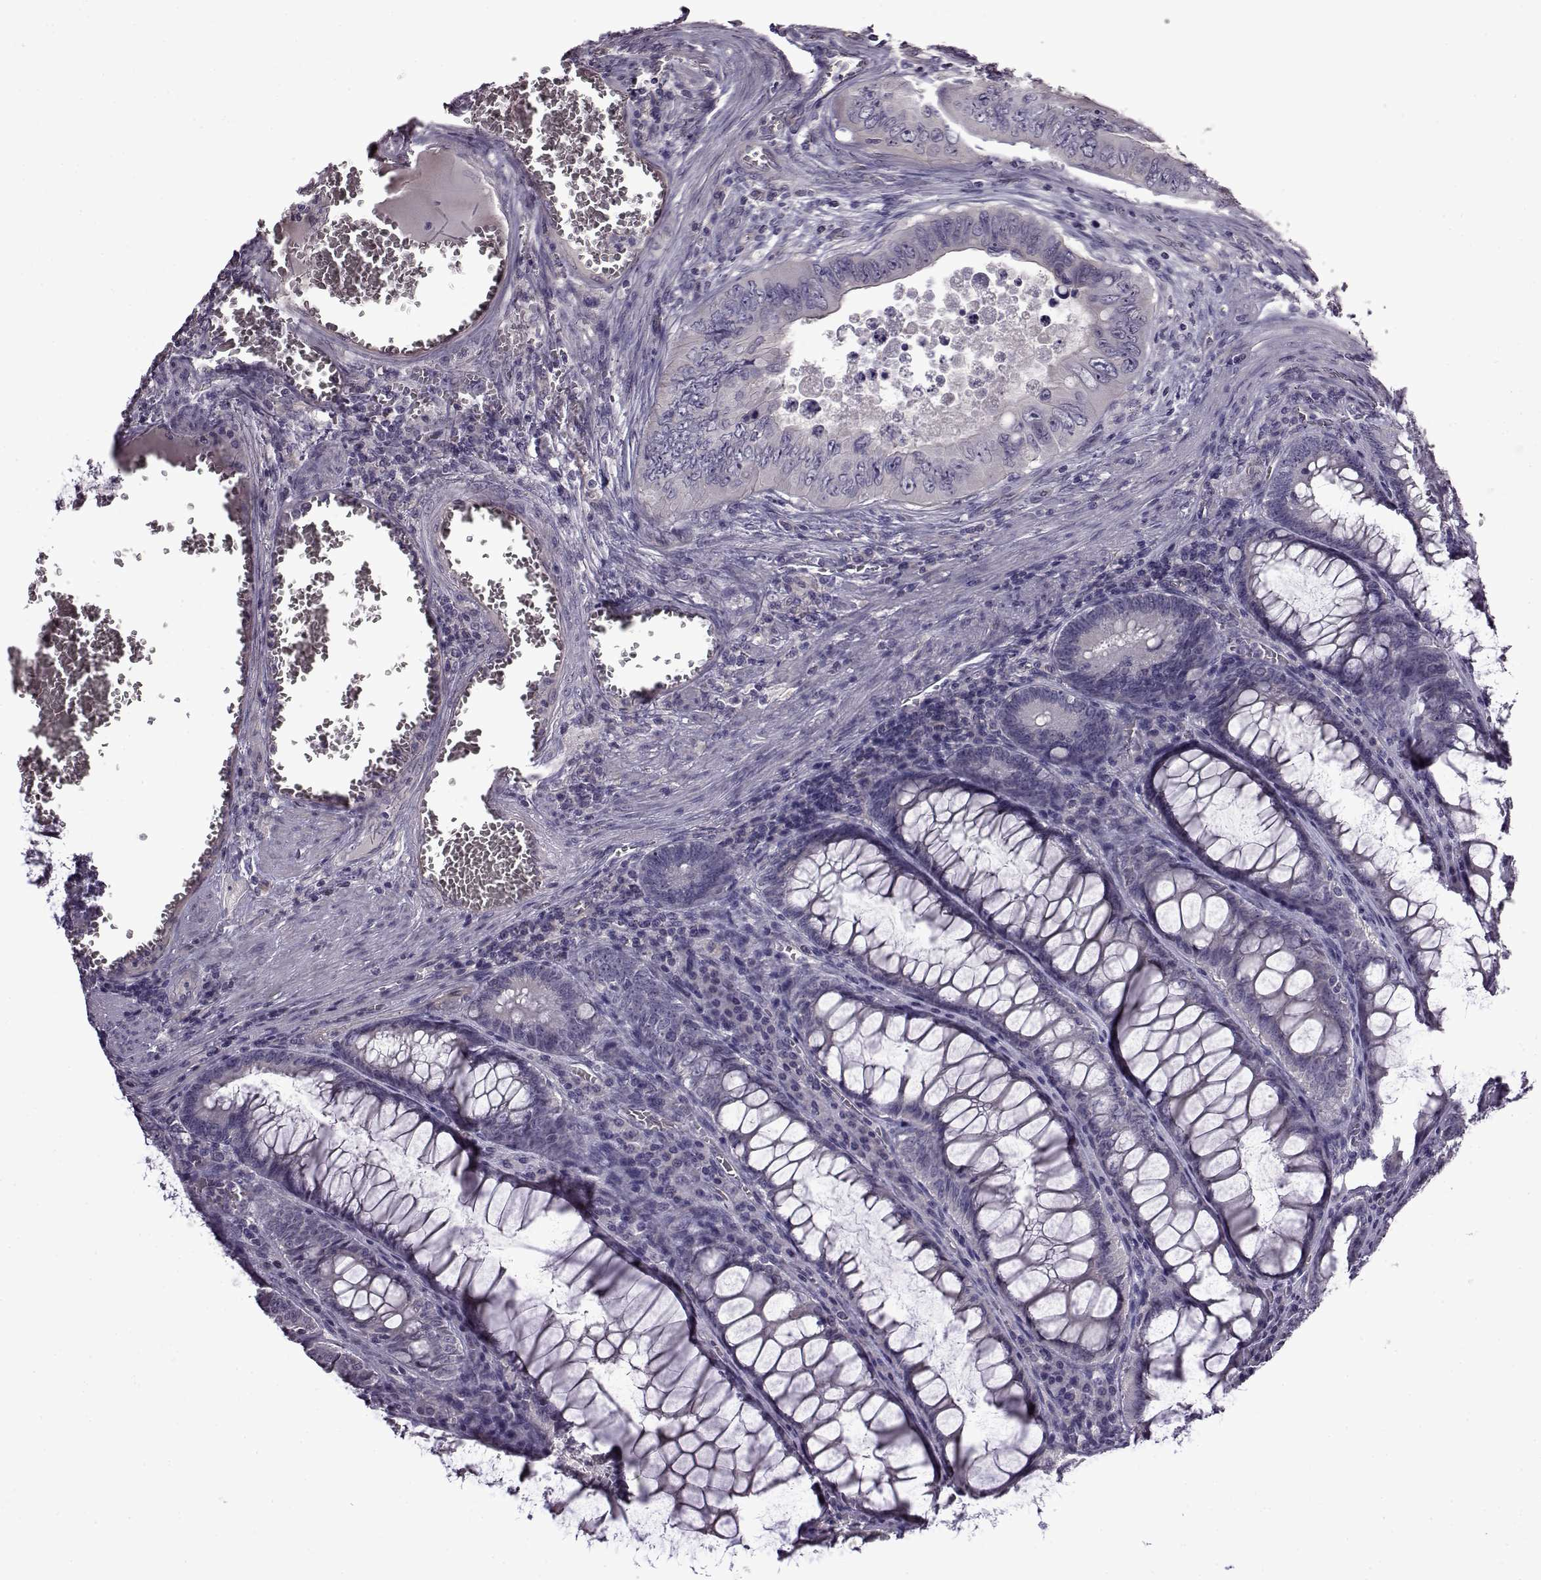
{"staining": {"intensity": "negative", "quantity": "none", "location": "none"}, "tissue": "colorectal cancer", "cell_type": "Tumor cells", "image_type": "cancer", "snomed": [{"axis": "morphology", "description": "Adenocarcinoma, NOS"}, {"axis": "topography", "description": "Colon"}], "caption": "Colorectal adenocarcinoma stained for a protein using IHC exhibits no expression tumor cells.", "gene": "EDDM3B", "patient": {"sex": "female", "age": 84}}